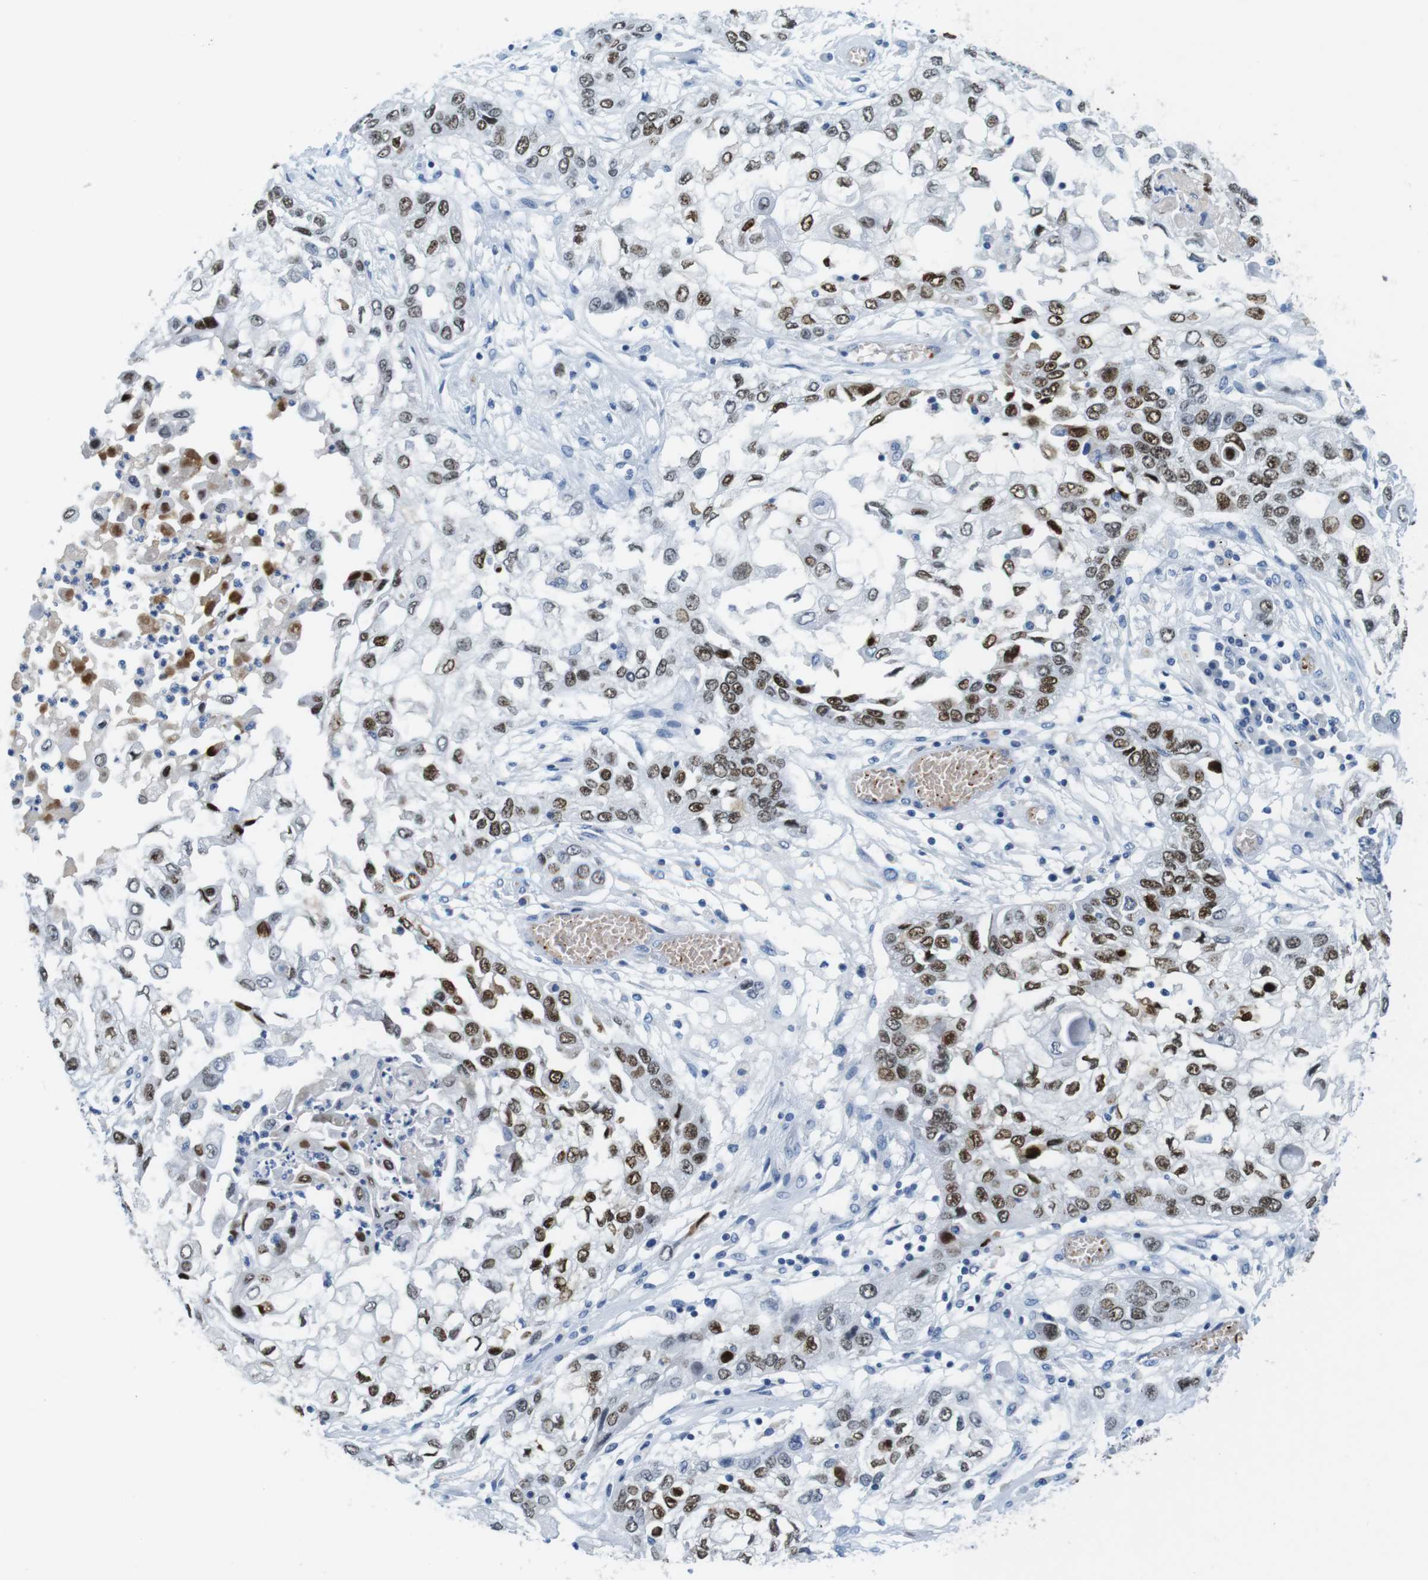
{"staining": {"intensity": "strong", "quantity": ">75%", "location": "nuclear"}, "tissue": "lung cancer", "cell_type": "Tumor cells", "image_type": "cancer", "snomed": [{"axis": "morphology", "description": "Squamous cell carcinoma, NOS"}, {"axis": "topography", "description": "Lung"}], "caption": "High-power microscopy captured an IHC image of lung squamous cell carcinoma, revealing strong nuclear positivity in approximately >75% of tumor cells. (Stains: DAB in brown, nuclei in blue, Microscopy: brightfield microscopy at high magnification).", "gene": "TFAP2C", "patient": {"sex": "male", "age": 71}}